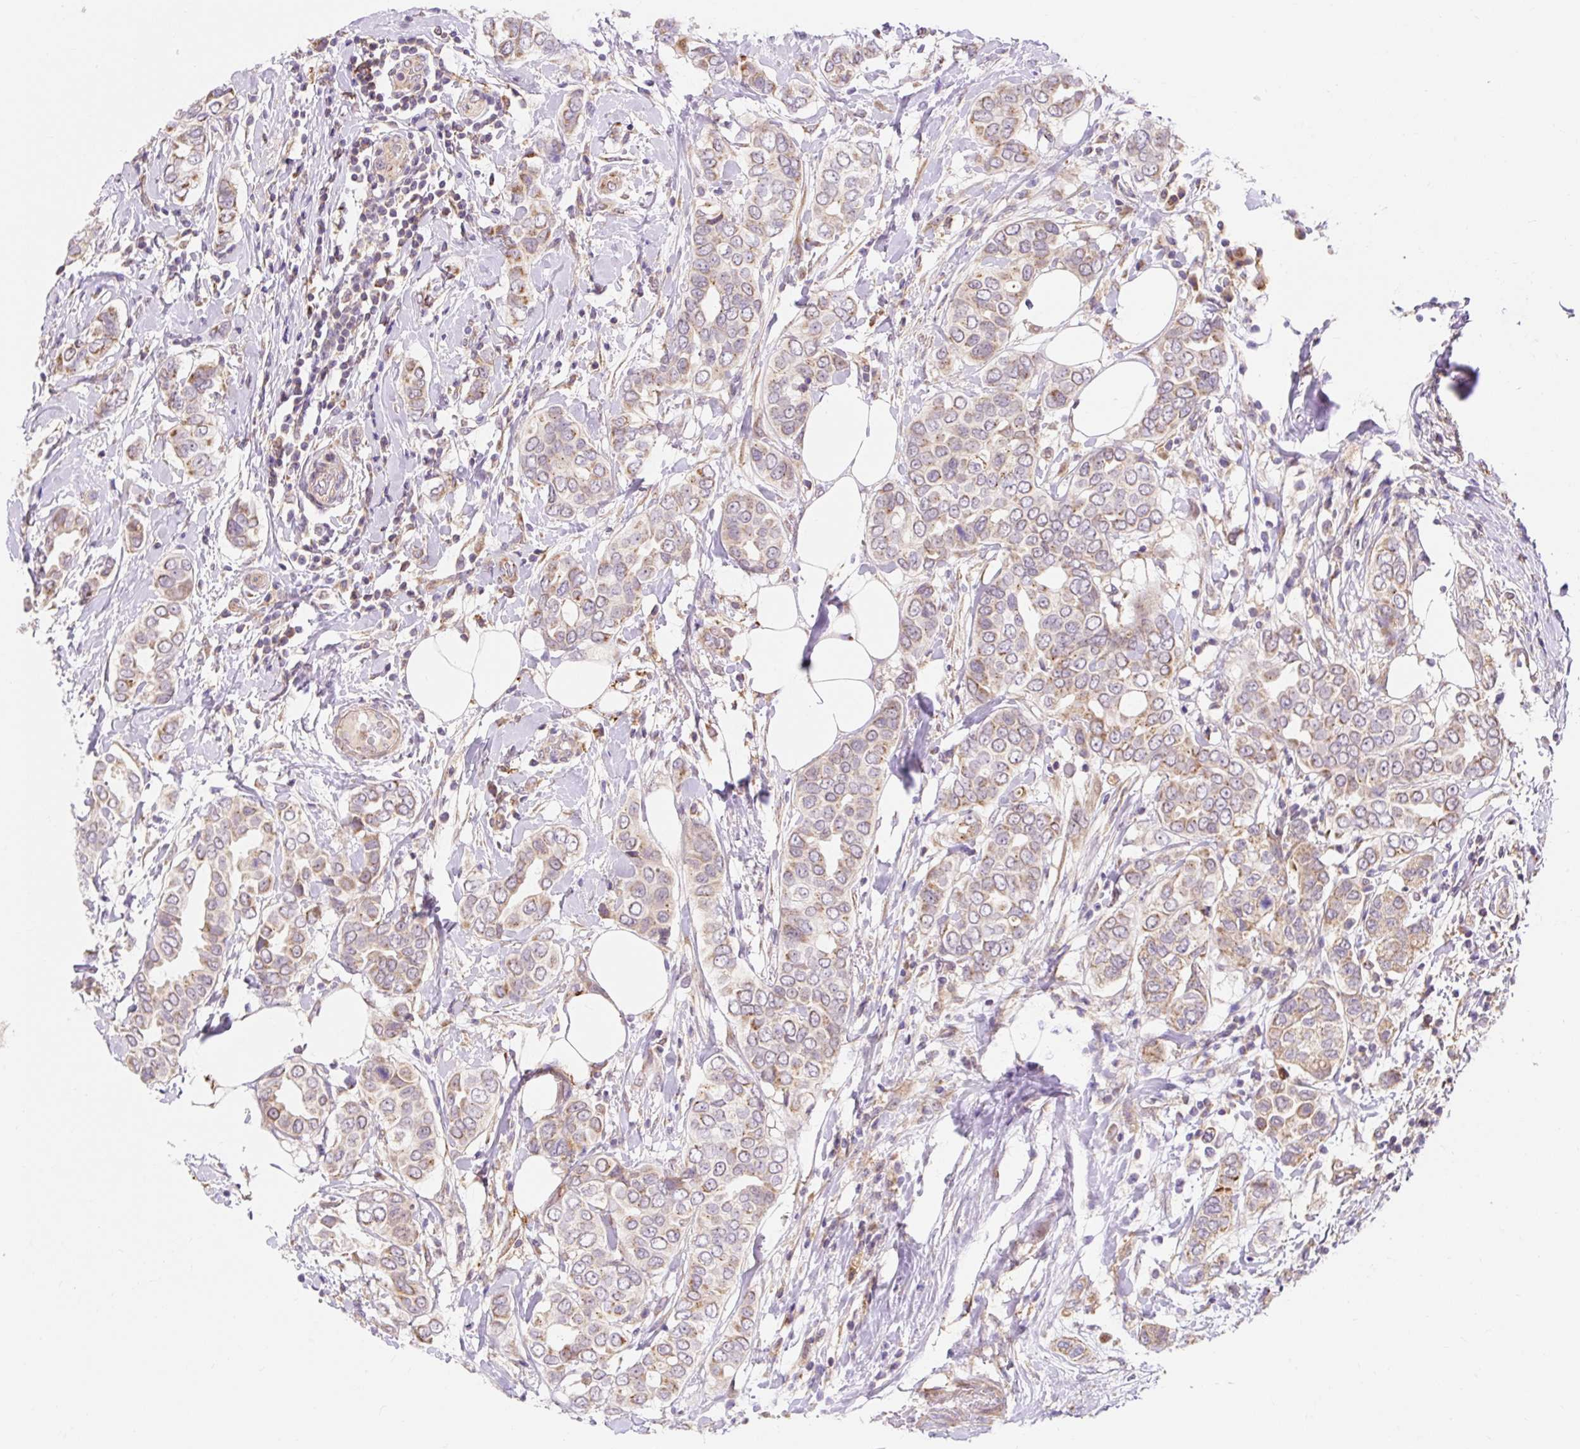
{"staining": {"intensity": "moderate", "quantity": "25%-75%", "location": "cytoplasmic/membranous"}, "tissue": "breast cancer", "cell_type": "Tumor cells", "image_type": "cancer", "snomed": [{"axis": "morphology", "description": "Lobular carcinoma"}, {"axis": "topography", "description": "Breast"}], "caption": "A brown stain labels moderate cytoplasmic/membranous positivity of a protein in breast cancer (lobular carcinoma) tumor cells.", "gene": "TRIAP1", "patient": {"sex": "female", "age": 51}}